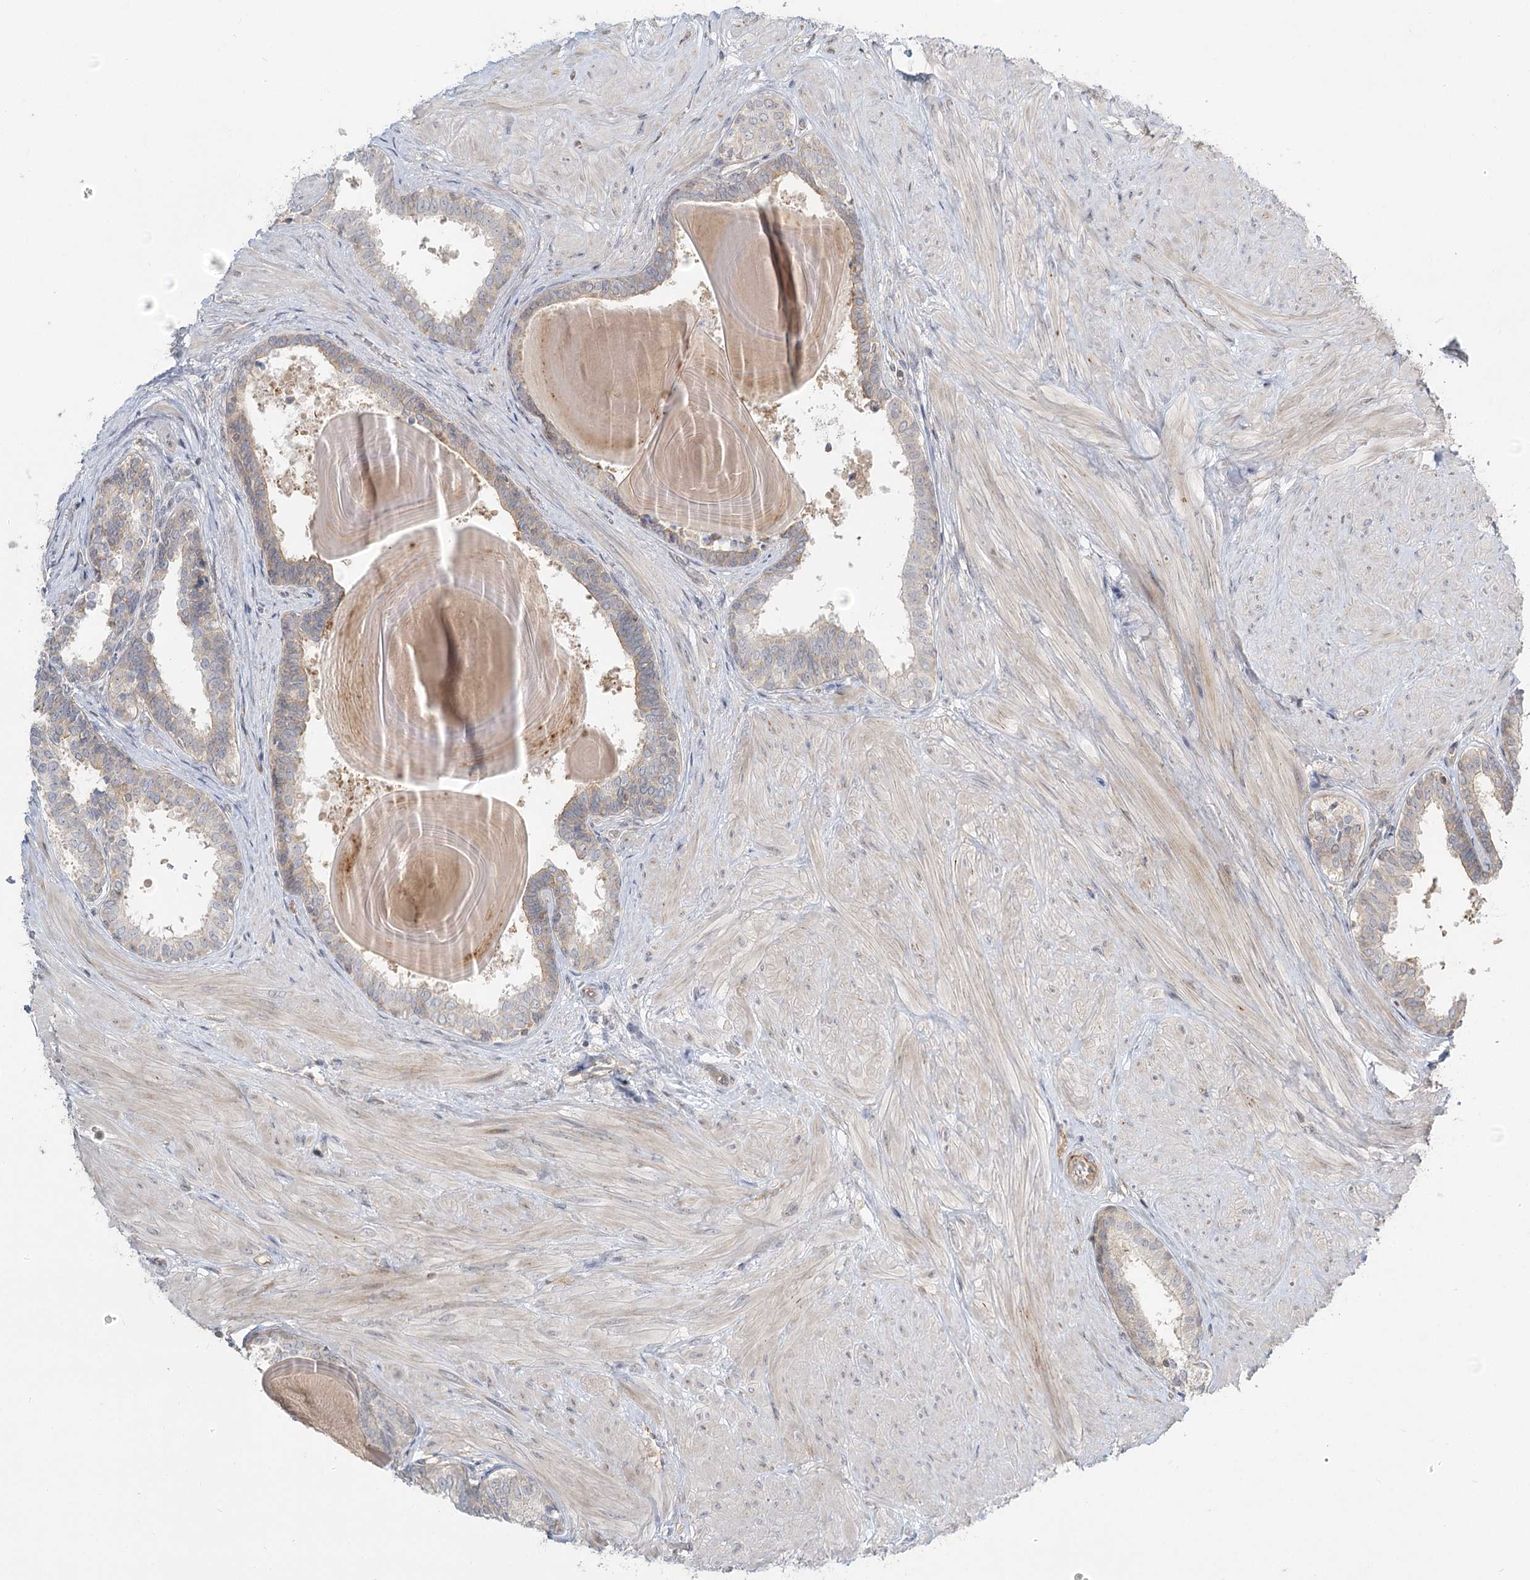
{"staining": {"intensity": "weak", "quantity": "25%-75%", "location": "cytoplasmic/membranous"}, "tissue": "prostate", "cell_type": "Glandular cells", "image_type": "normal", "snomed": [{"axis": "morphology", "description": "Normal tissue, NOS"}, {"axis": "topography", "description": "Prostate"}], "caption": "Weak cytoplasmic/membranous protein positivity is appreciated in about 25%-75% of glandular cells in prostate. The staining is performed using DAB brown chromogen to label protein expression. The nuclei are counter-stained blue using hematoxylin.", "gene": "GUCY2C", "patient": {"sex": "male", "age": 48}}